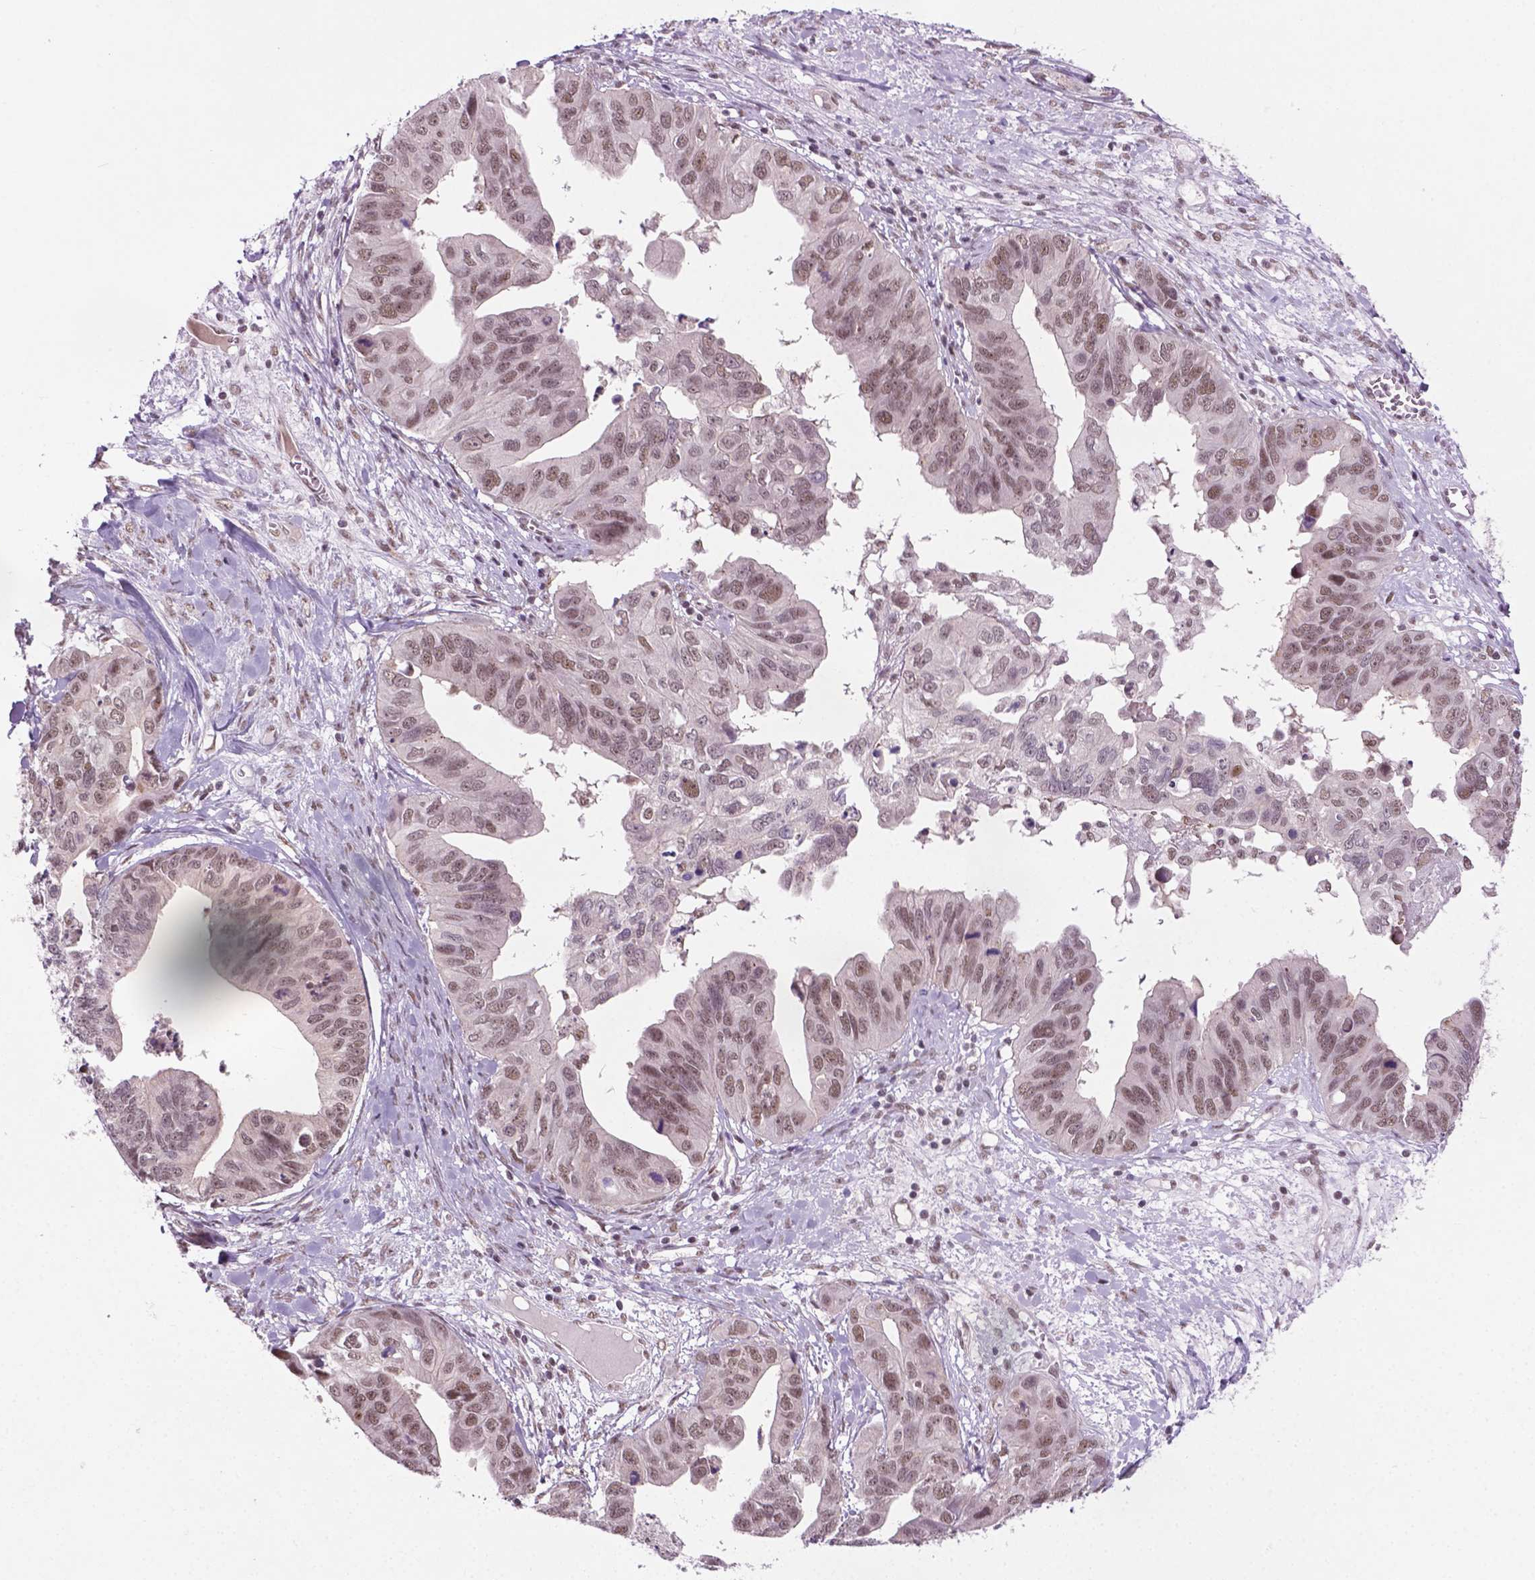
{"staining": {"intensity": "weak", "quantity": "25%-75%", "location": "nuclear"}, "tissue": "ovarian cancer", "cell_type": "Tumor cells", "image_type": "cancer", "snomed": [{"axis": "morphology", "description": "Cystadenocarcinoma, mucinous, NOS"}, {"axis": "topography", "description": "Ovary"}], "caption": "Protein staining of ovarian cancer (mucinous cystadenocarcinoma) tissue displays weak nuclear positivity in approximately 25%-75% of tumor cells. The staining is performed using DAB (3,3'-diaminobenzidine) brown chromogen to label protein expression. The nuclei are counter-stained blue using hematoxylin.", "gene": "PHAX", "patient": {"sex": "female", "age": 76}}